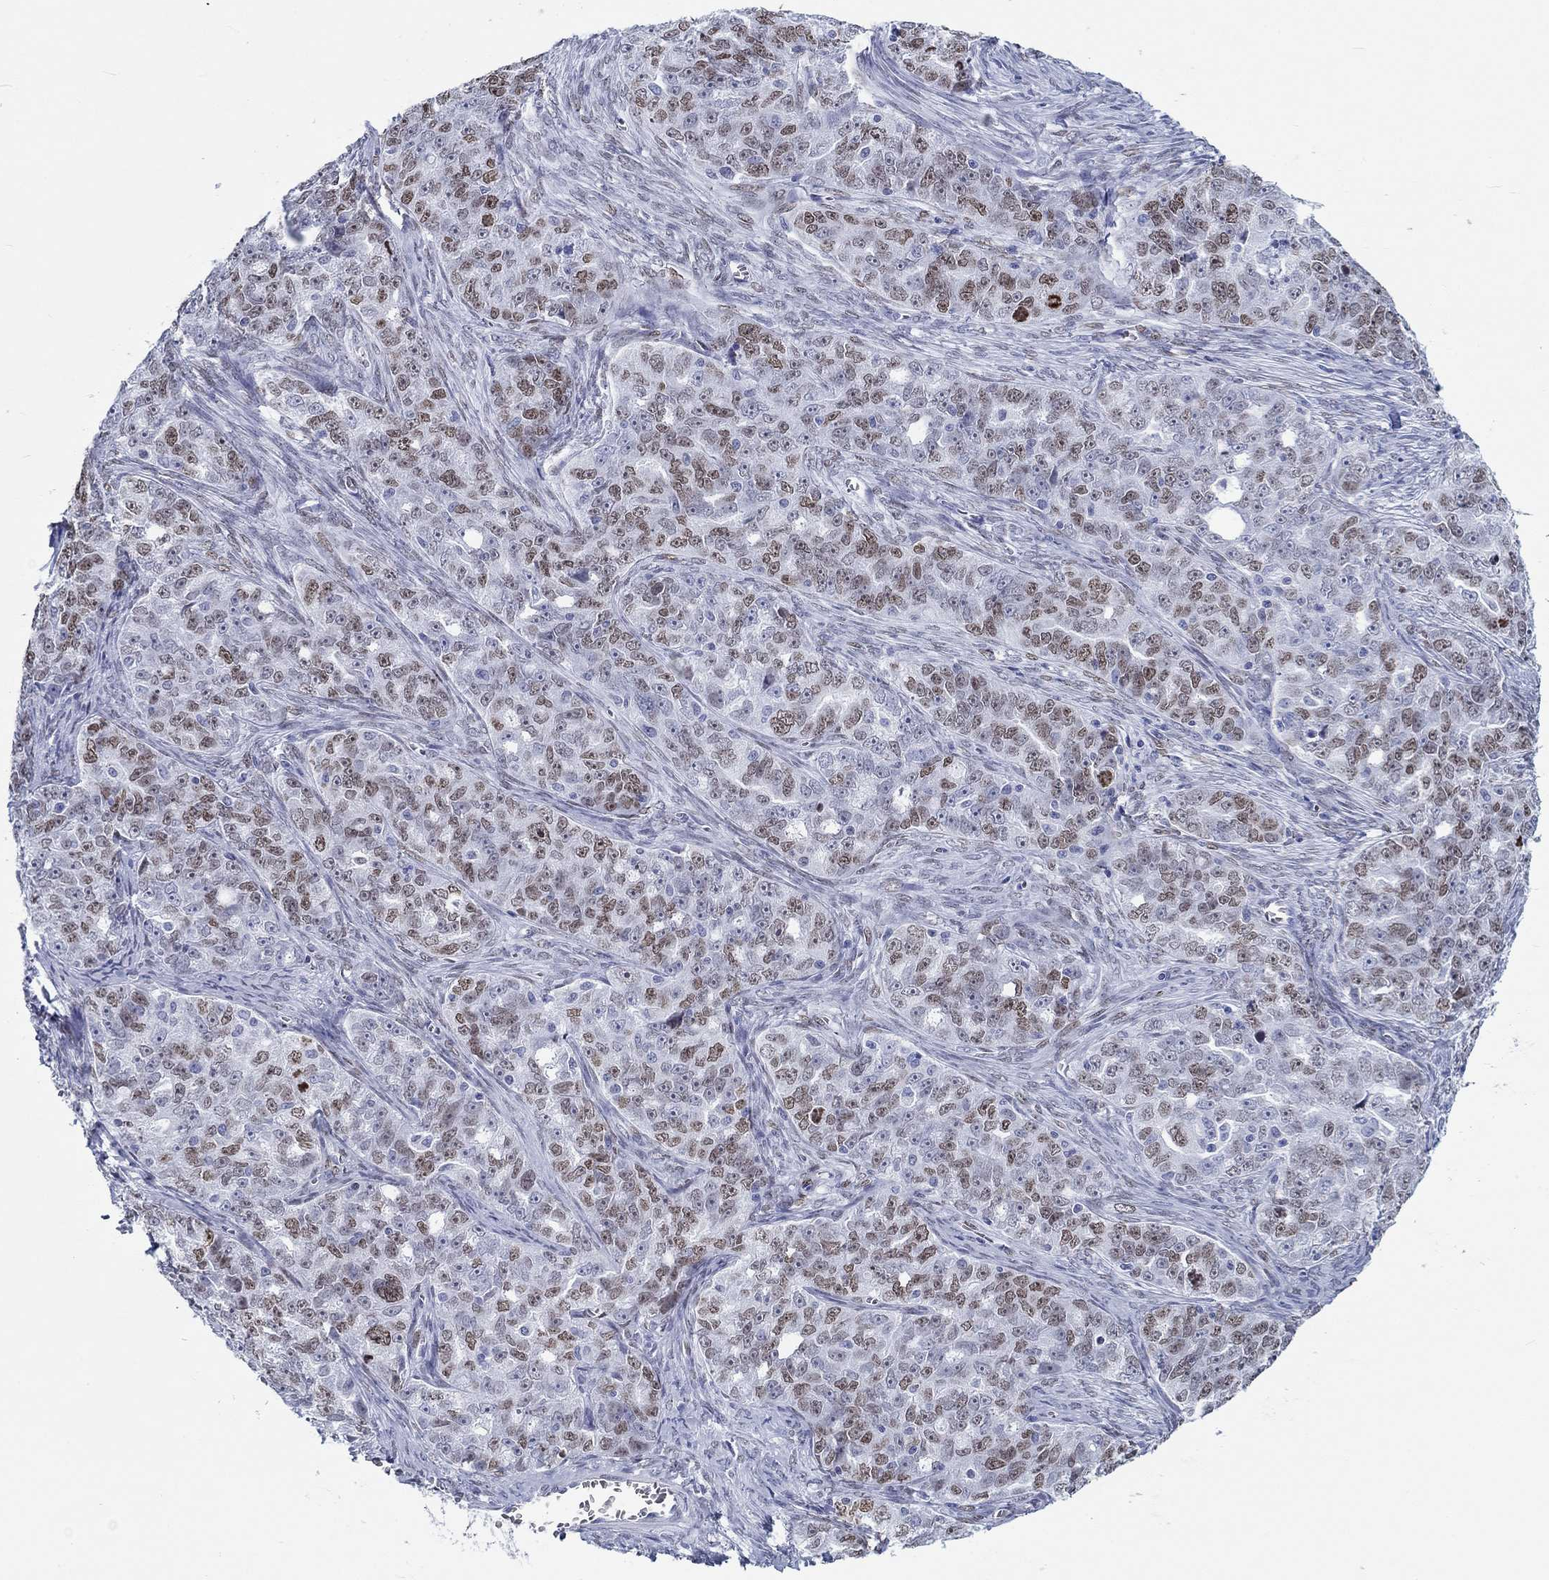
{"staining": {"intensity": "weak", "quantity": "25%-75%", "location": "nuclear"}, "tissue": "ovarian cancer", "cell_type": "Tumor cells", "image_type": "cancer", "snomed": [{"axis": "morphology", "description": "Cystadenocarcinoma, serous, NOS"}, {"axis": "topography", "description": "Ovary"}], "caption": "About 25%-75% of tumor cells in ovarian cancer reveal weak nuclear protein positivity as visualized by brown immunohistochemical staining.", "gene": "H1-1", "patient": {"sex": "female", "age": 51}}